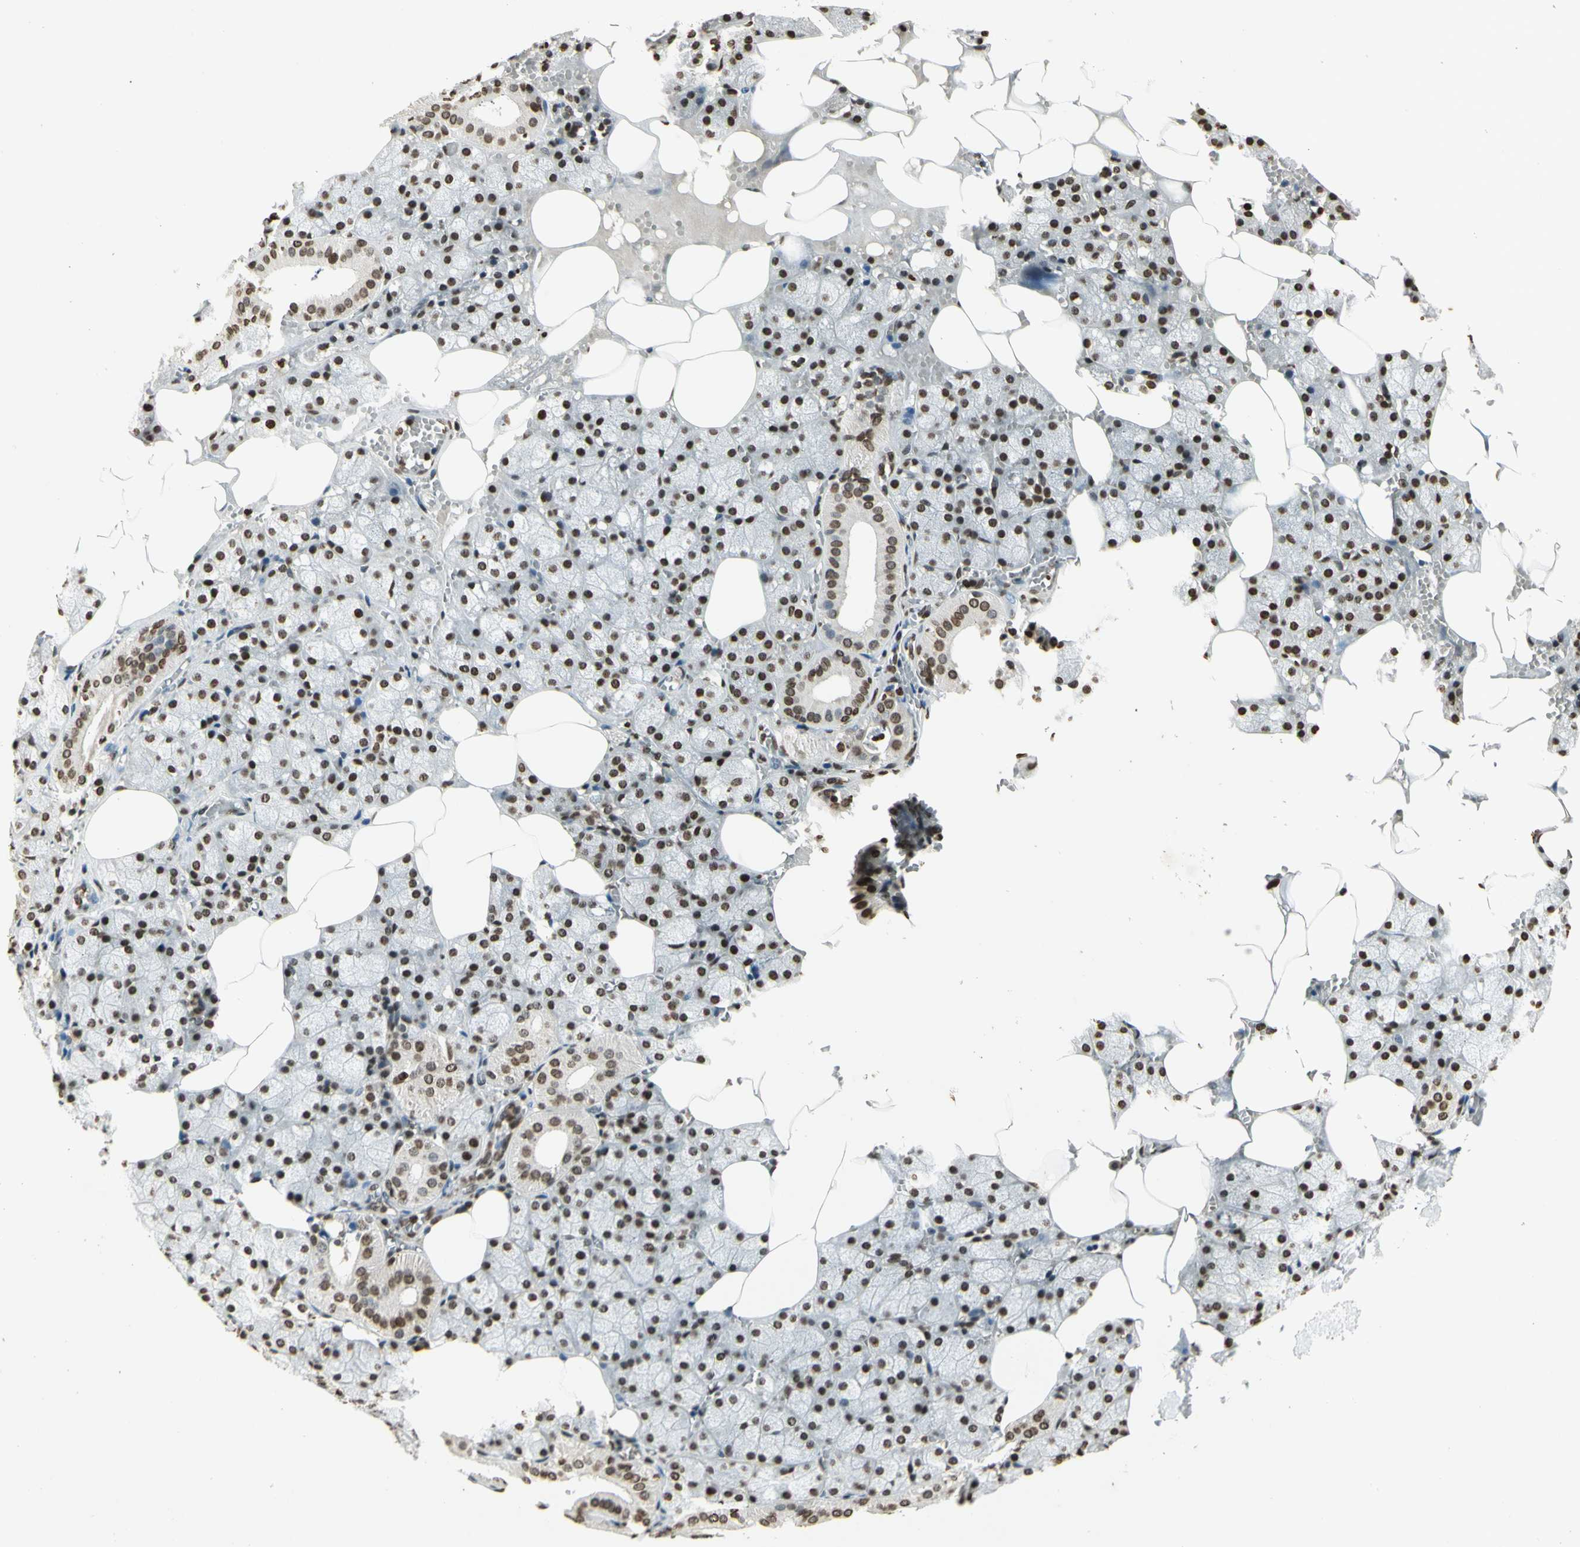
{"staining": {"intensity": "strong", "quantity": "25%-75%", "location": "nuclear"}, "tissue": "salivary gland", "cell_type": "Glandular cells", "image_type": "normal", "snomed": [{"axis": "morphology", "description": "Normal tissue, NOS"}, {"axis": "topography", "description": "Salivary gland"}], "caption": "Unremarkable salivary gland reveals strong nuclear expression in about 25%-75% of glandular cells, visualized by immunohistochemistry. (Brightfield microscopy of DAB IHC at high magnification).", "gene": "RORA", "patient": {"sex": "male", "age": 62}}